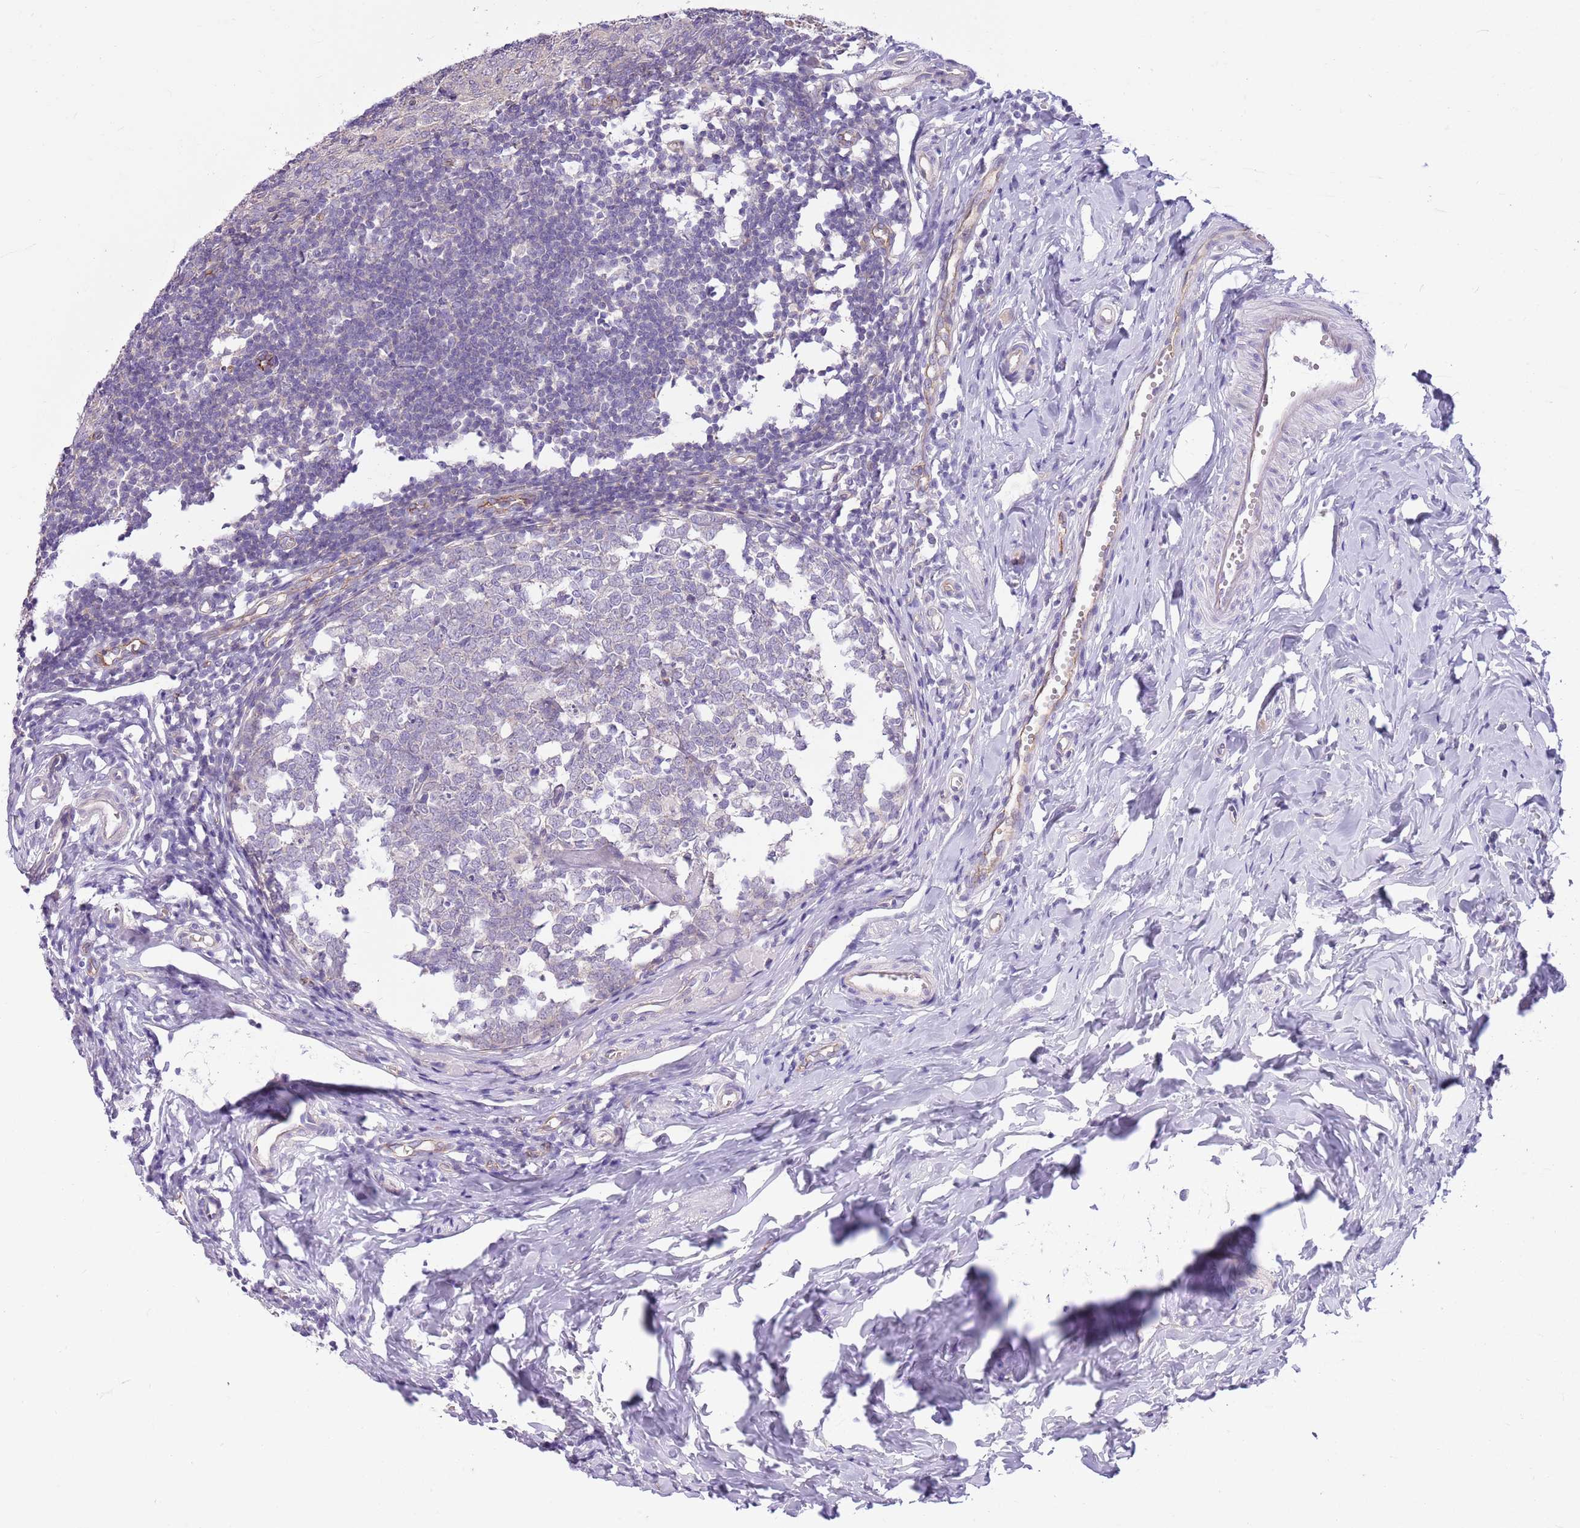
{"staining": {"intensity": "moderate", "quantity": ">75%", "location": "cytoplasmic/membranous"}, "tissue": "appendix", "cell_type": "Glandular cells", "image_type": "normal", "snomed": [{"axis": "morphology", "description": "Normal tissue, NOS"}, {"axis": "topography", "description": "Appendix"}], "caption": "Benign appendix was stained to show a protein in brown. There is medium levels of moderate cytoplasmic/membranous expression in approximately >75% of glandular cells. The staining is performed using DAB (3,3'-diaminobenzidine) brown chromogen to label protein expression. The nuclei are counter-stained blue using hematoxylin.", "gene": "PARP8", "patient": {"sex": "male", "age": 14}}